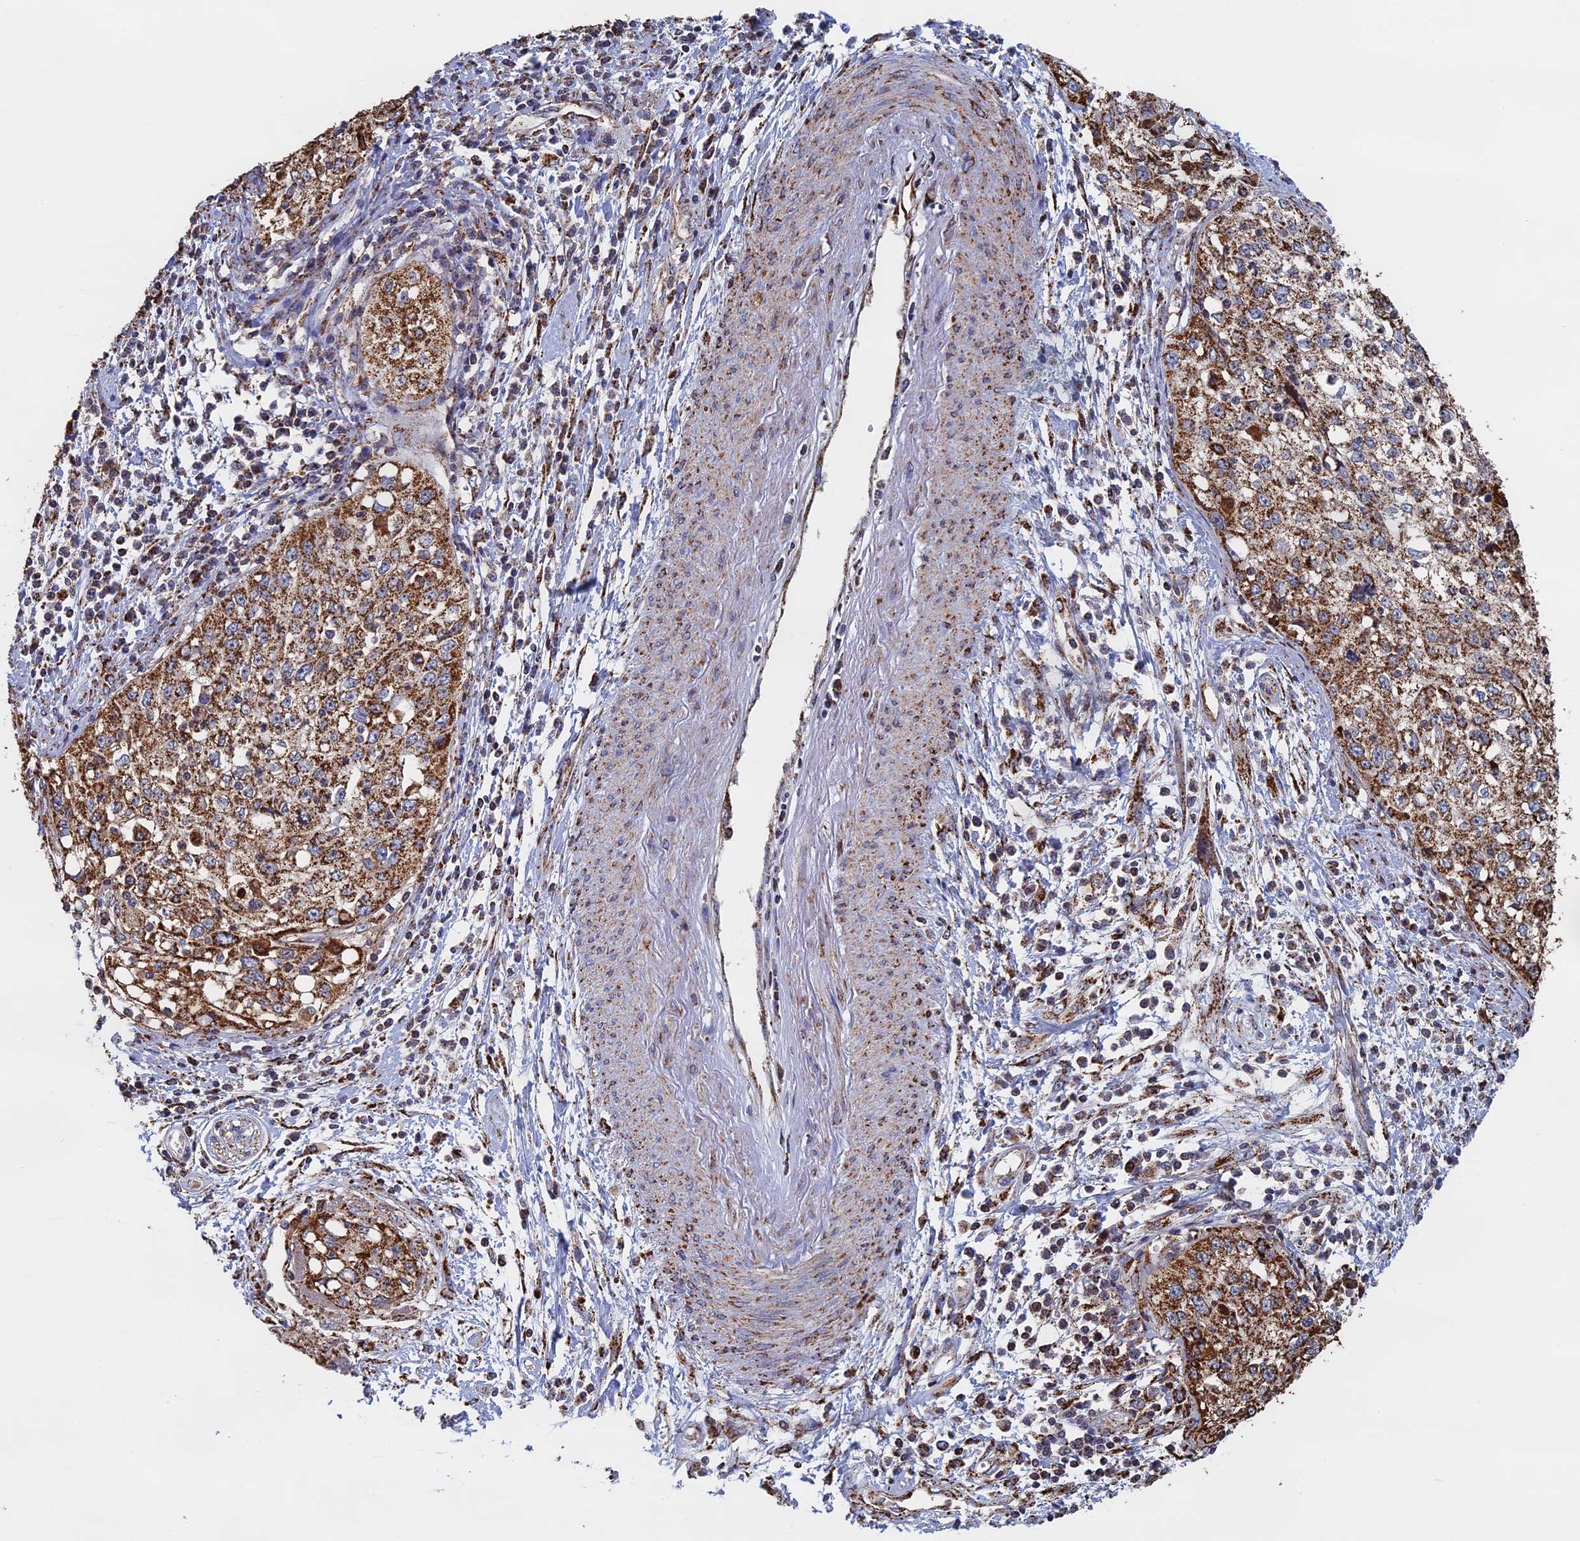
{"staining": {"intensity": "moderate", "quantity": ">75%", "location": "cytoplasmic/membranous"}, "tissue": "cervical cancer", "cell_type": "Tumor cells", "image_type": "cancer", "snomed": [{"axis": "morphology", "description": "Squamous cell carcinoma, NOS"}, {"axis": "topography", "description": "Cervix"}], "caption": "A medium amount of moderate cytoplasmic/membranous positivity is present in approximately >75% of tumor cells in cervical squamous cell carcinoma tissue.", "gene": "SEC24D", "patient": {"sex": "female", "age": 57}}